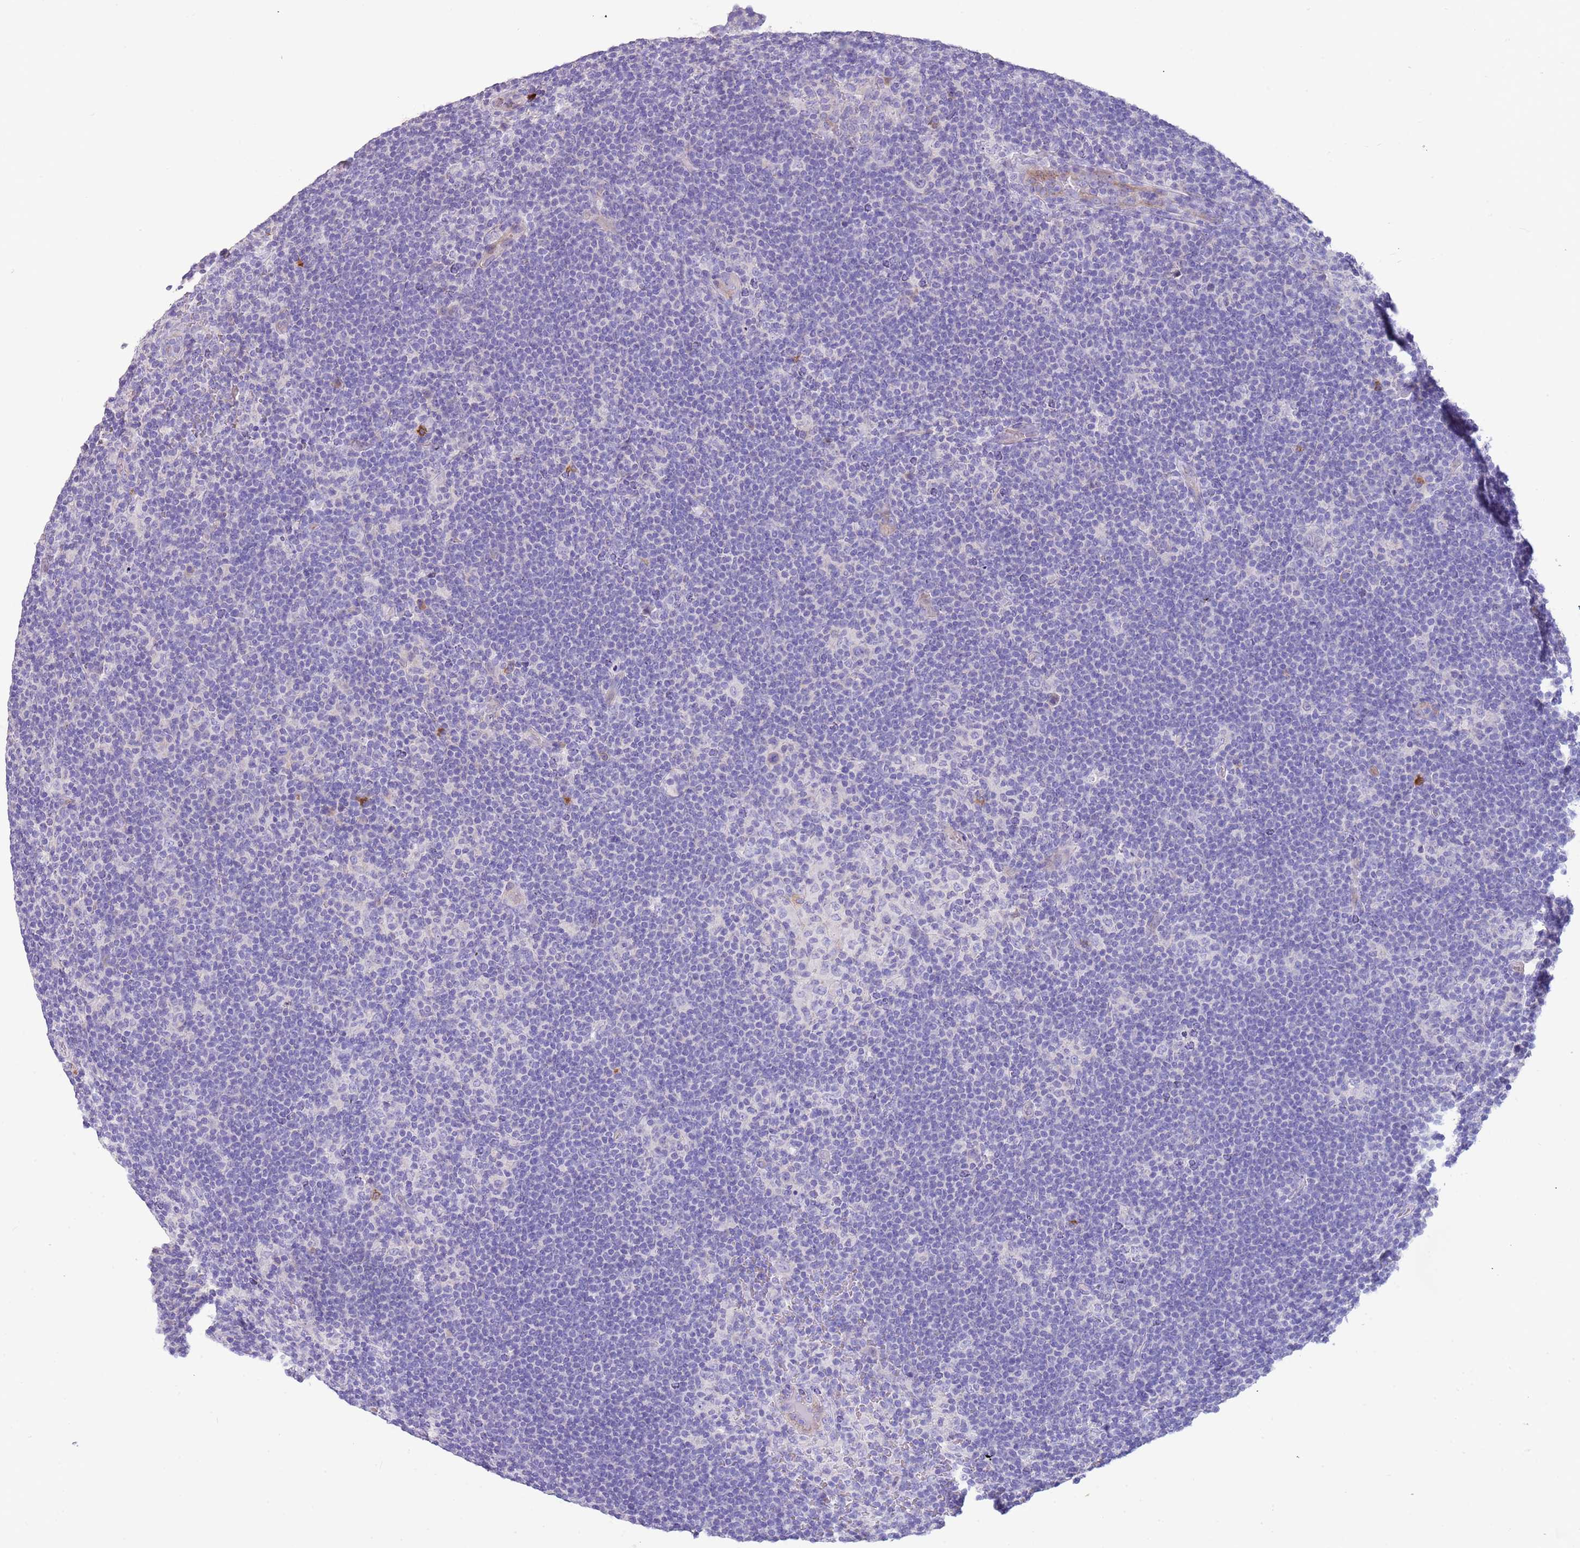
{"staining": {"intensity": "negative", "quantity": "none", "location": "none"}, "tissue": "lymphoma", "cell_type": "Tumor cells", "image_type": "cancer", "snomed": [{"axis": "morphology", "description": "Hodgkin's disease, NOS"}, {"axis": "topography", "description": "Lymph node"}], "caption": "Protein analysis of Hodgkin's disease demonstrates no significant expression in tumor cells. (Immunohistochemistry, brightfield microscopy, high magnification).", "gene": "TRMO", "patient": {"sex": "female", "age": 57}}